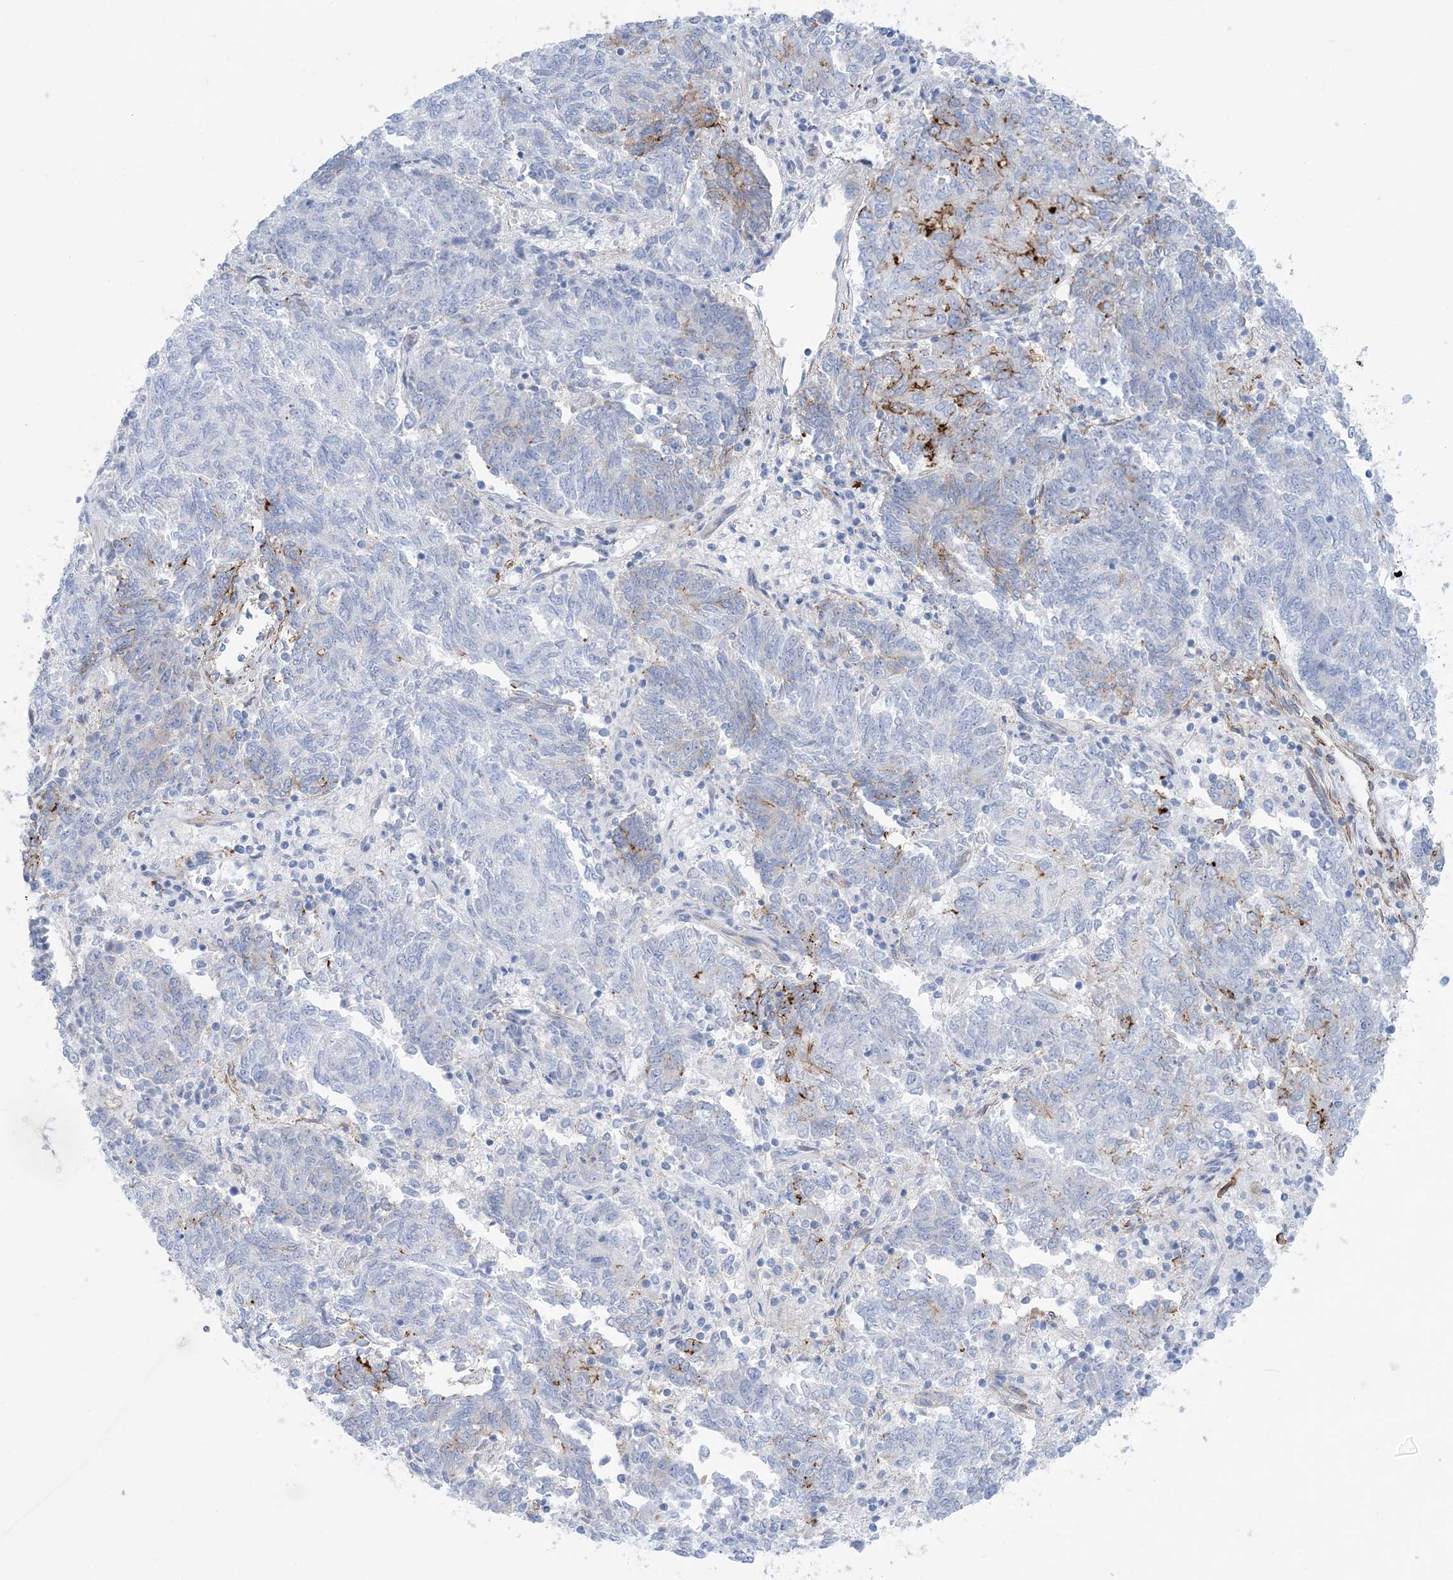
{"staining": {"intensity": "moderate", "quantity": "<25%", "location": "cytoplasmic/membranous"}, "tissue": "endometrial cancer", "cell_type": "Tumor cells", "image_type": "cancer", "snomed": [{"axis": "morphology", "description": "Adenocarcinoma, NOS"}, {"axis": "topography", "description": "Endometrium"}], "caption": "Immunohistochemistry (IHC) staining of endometrial adenocarcinoma, which displays low levels of moderate cytoplasmic/membranous expression in approximately <25% of tumor cells indicating moderate cytoplasmic/membranous protein staining. The staining was performed using DAB (brown) for protein detection and nuclei were counterstained in hematoxylin (blue).", "gene": "SHANK1", "patient": {"sex": "female", "age": 80}}